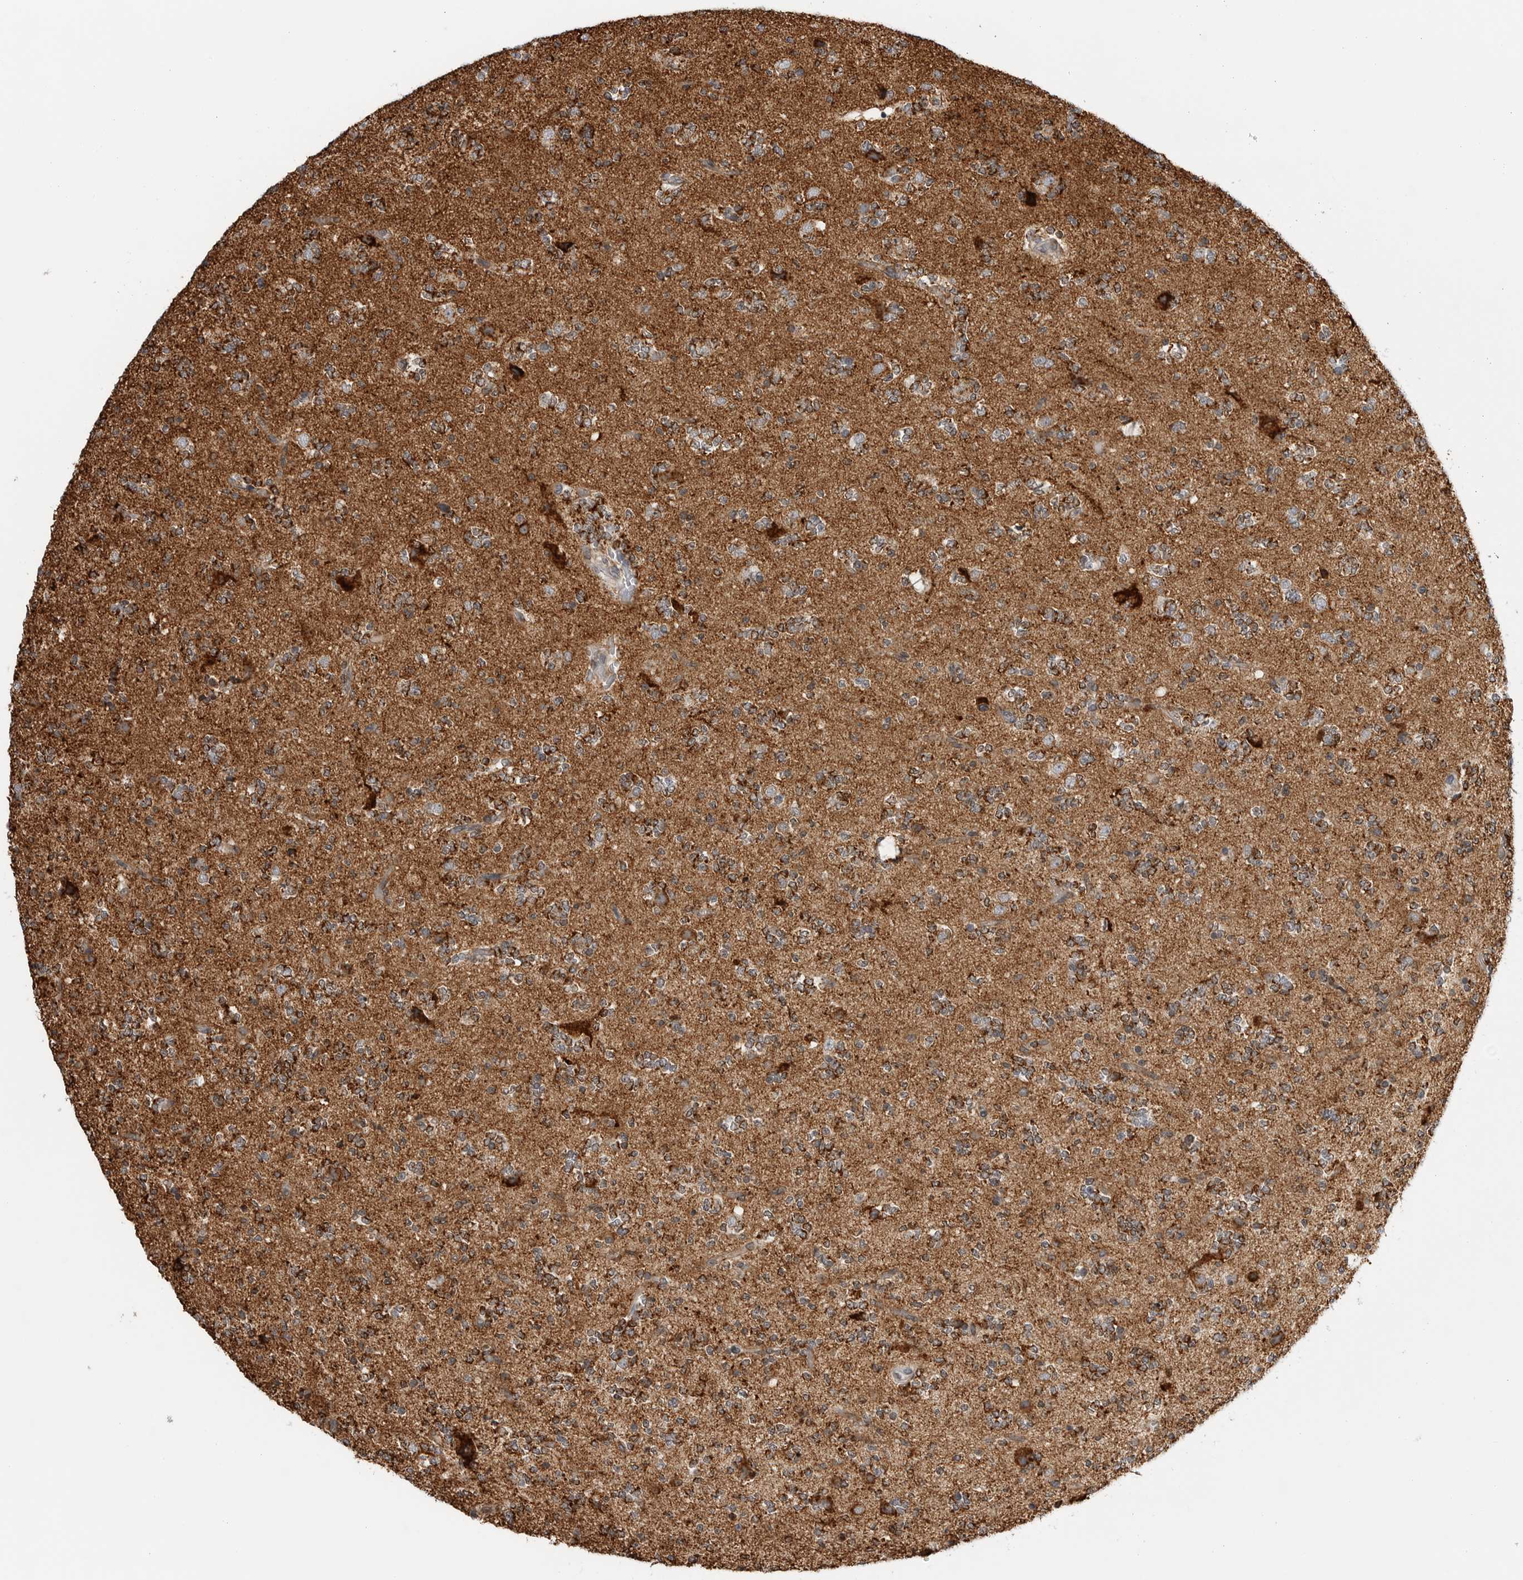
{"staining": {"intensity": "strong", "quantity": "25%-75%", "location": "cytoplasmic/membranous"}, "tissue": "glioma", "cell_type": "Tumor cells", "image_type": "cancer", "snomed": [{"axis": "morphology", "description": "Glioma, malignant, High grade"}, {"axis": "topography", "description": "Brain"}], "caption": "A high amount of strong cytoplasmic/membranous positivity is present in about 25%-75% of tumor cells in glioma tissue.", "gene": "COX5A", "patient": {"sex": "female", "age": 62}}